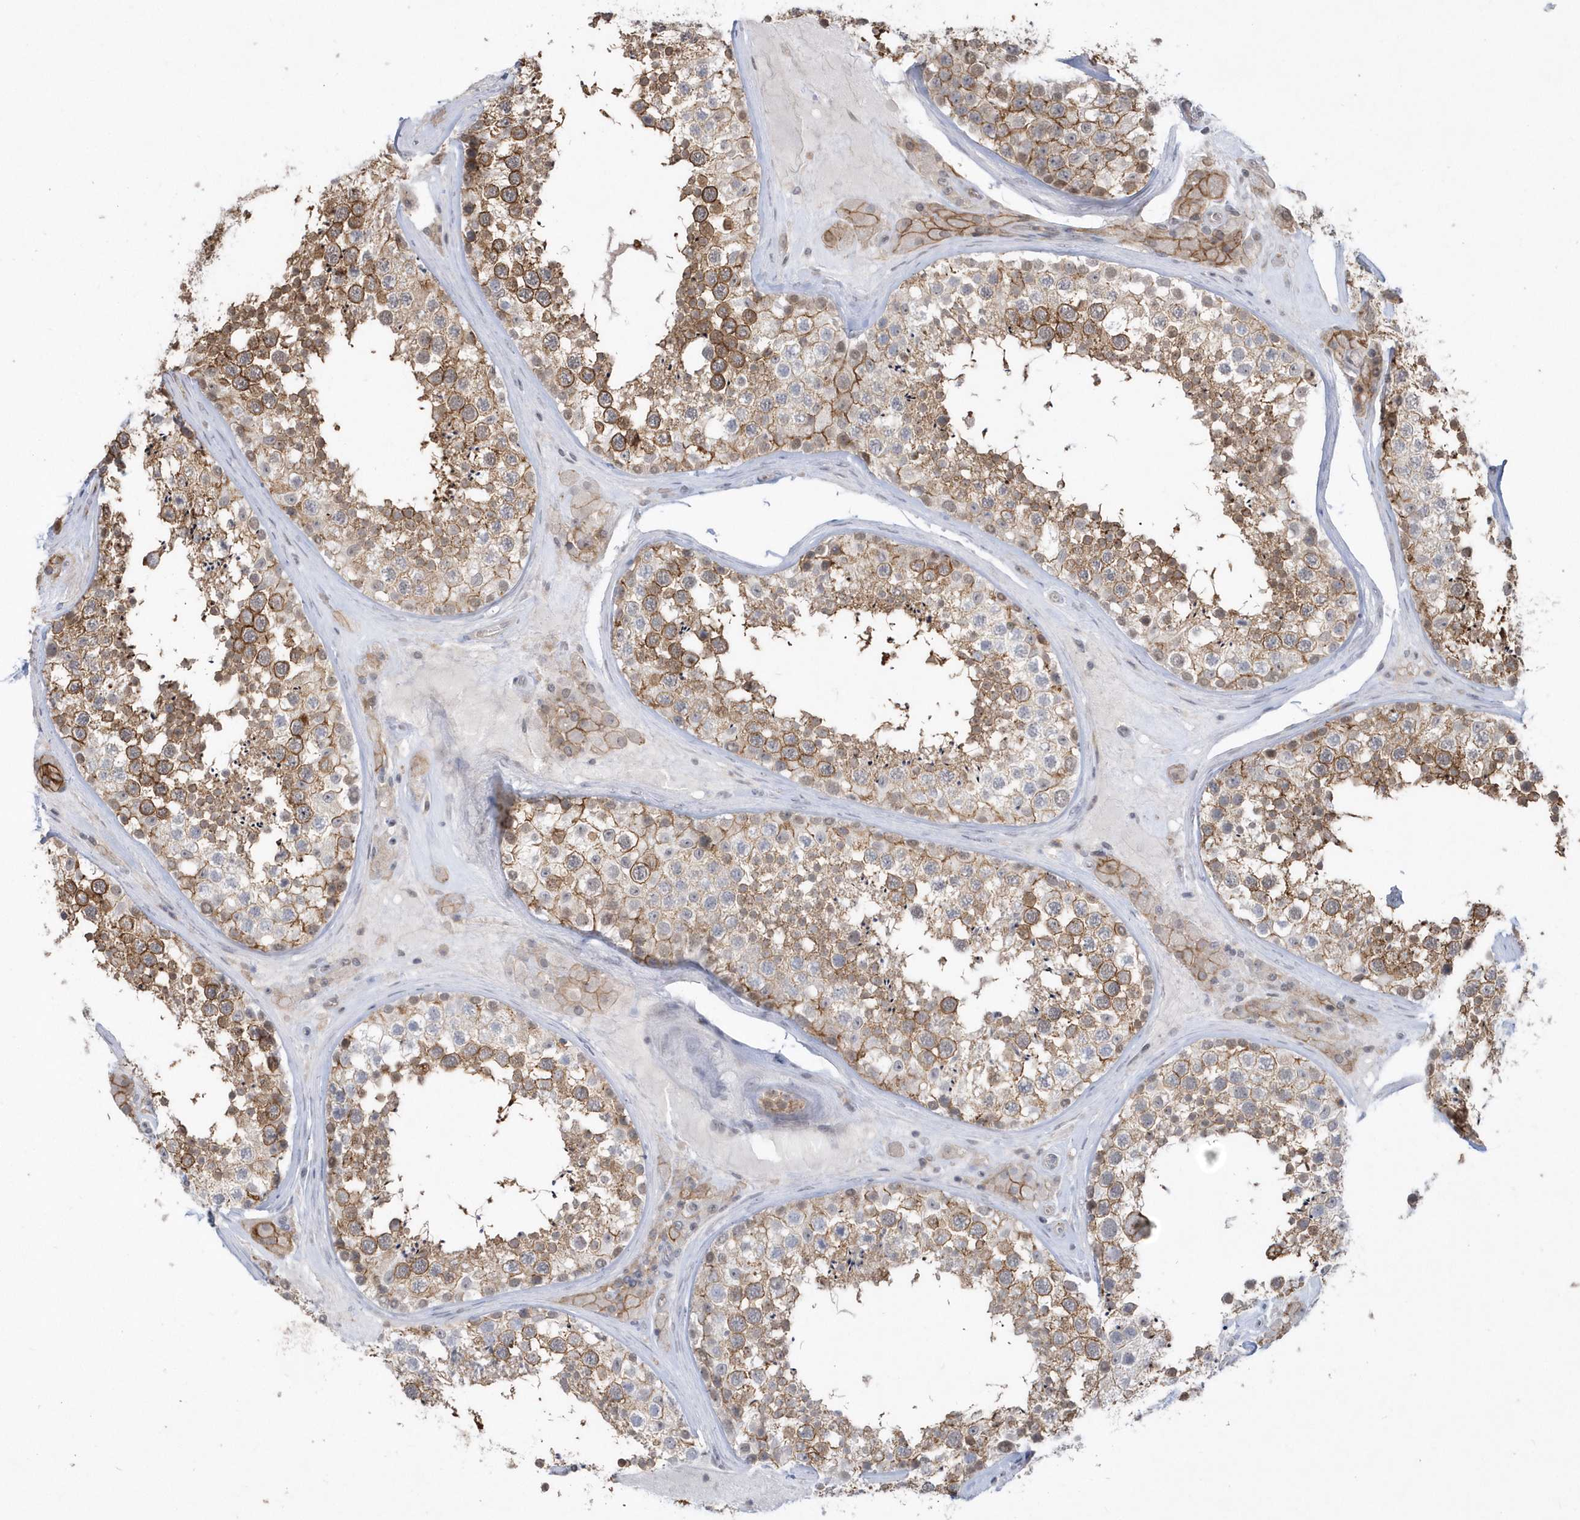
{"staining": {"intensity": "moderate", "quantity": "25%-75%", "location": "cytoplasmic/membranous"}, "tissue": "testis", "cell_type": "Cells in seminiferous ducts", "image_type": "normal", "snomed": [{"axis": "morphology", "description": "Normal tissue, NOS"}, {"axis": "topography", "description": "Testis"}], "caption": "Immunohistochemistry (IHC) of unremarkable testis shows medium levels of moderate cytoplasmic/membranous expression in approximately 25%-75% of cells in seminiferous ducts. The protein is shown in brown color, while the nuclei are stained blue.", "gene": "CRIP3", "patient": {"sex": "male", "age": 46}}